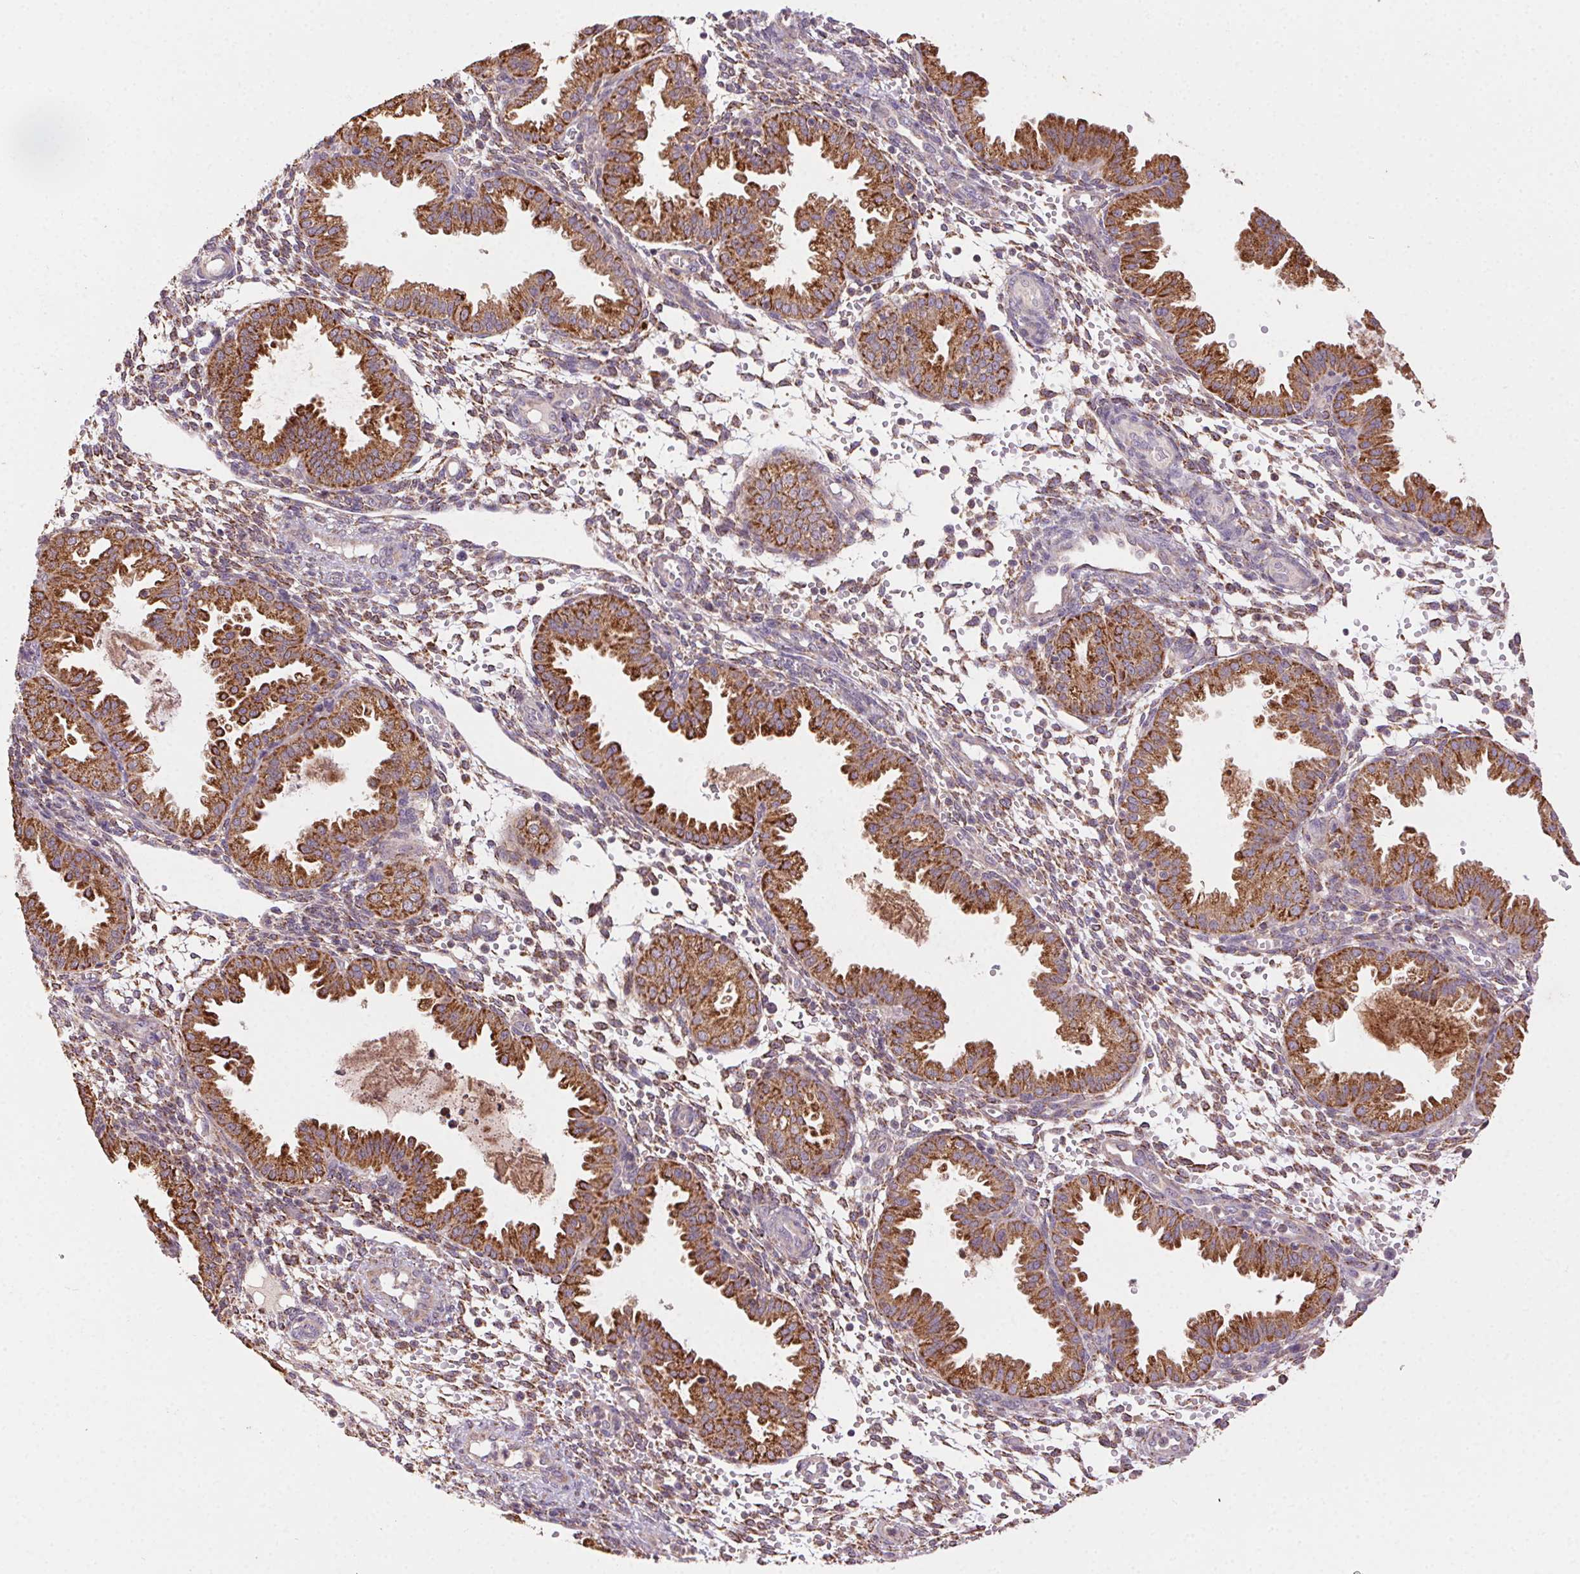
{"staining": {"intensity": "moderate", "quantity": "25%-75%", "location": "cytoplasmic/membranous"}, "tissue": "endometrium", "cell_type": "Cells in endometrial stroma", "image_type": "normal", "snomed": [{"axis": "morphology", "description": "Normal tissue, NOS"}, {"axis": "topography", "description": "Endometrium"}], "caption": "Moderate cytoplasmic/membranous positivity for a protein is present in approximately 25%-75% of cells in endometrial stroma of unremarkable endometrium using IHC.", "gene": "FNBP1L", "patient": {"sex": "female", "age": 33}}